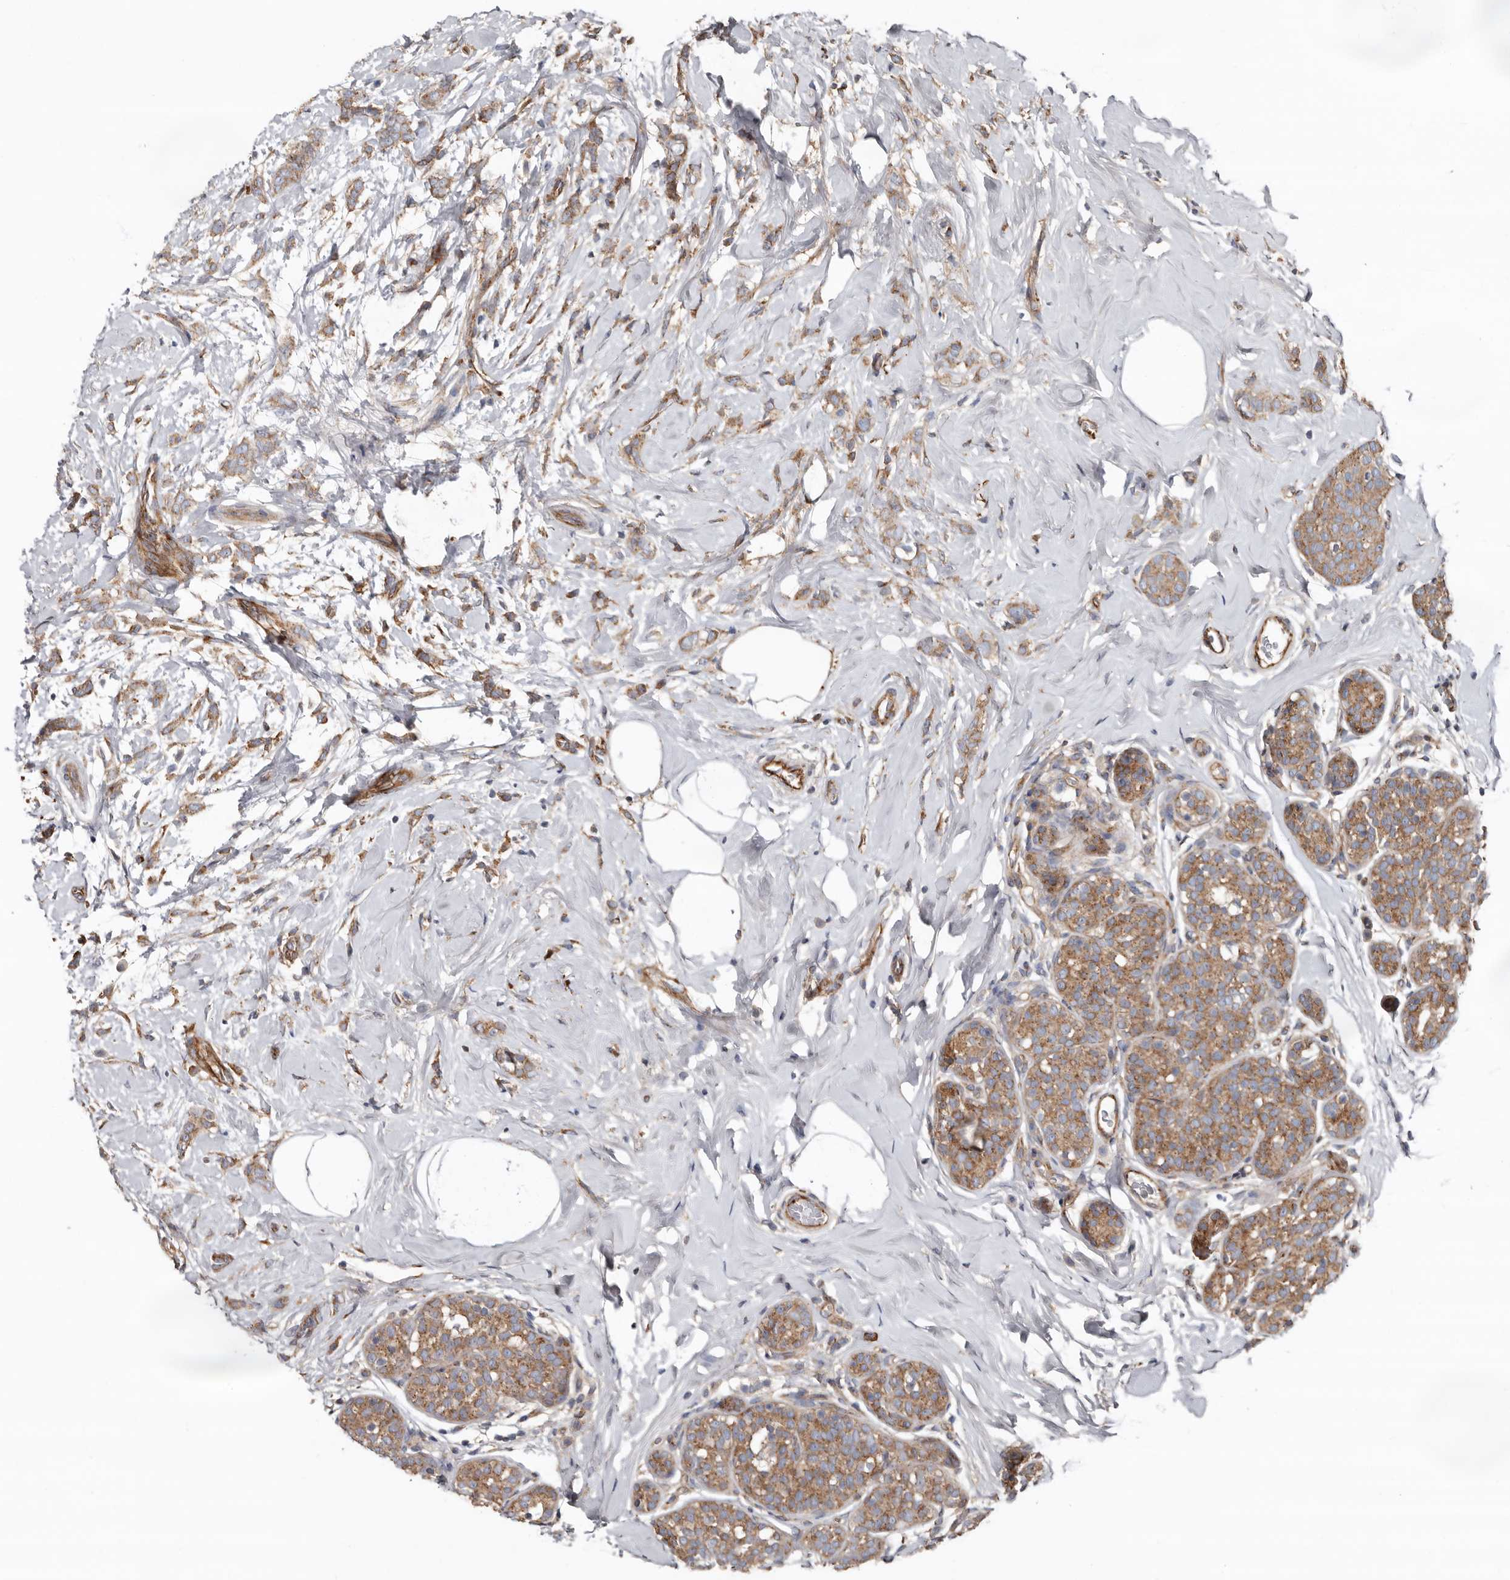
{"staining": {"intensity": "moderate", "quantity": ">75%", "location": "cytoplasmic/membranous"}, "tissue": "breast cancer", "cell_type": "Tumor cells", "image_type": "cancer", "snomed": [{"axis": "morphology", "description": "Lobular carcinoma, in situ"}, {"axis": "morphology", "description": "Lobular carcinoma"}, {"axis": "topography", "description": "Breast"}], "caption": "Protein analysis of breast lobular carcinoma tissue demonstrates moderate cytoplasmic/membranous staining in about >75% of tumor cells.", "gene": "LUZP1", "patient": {"sex": "female", "age": 41}}